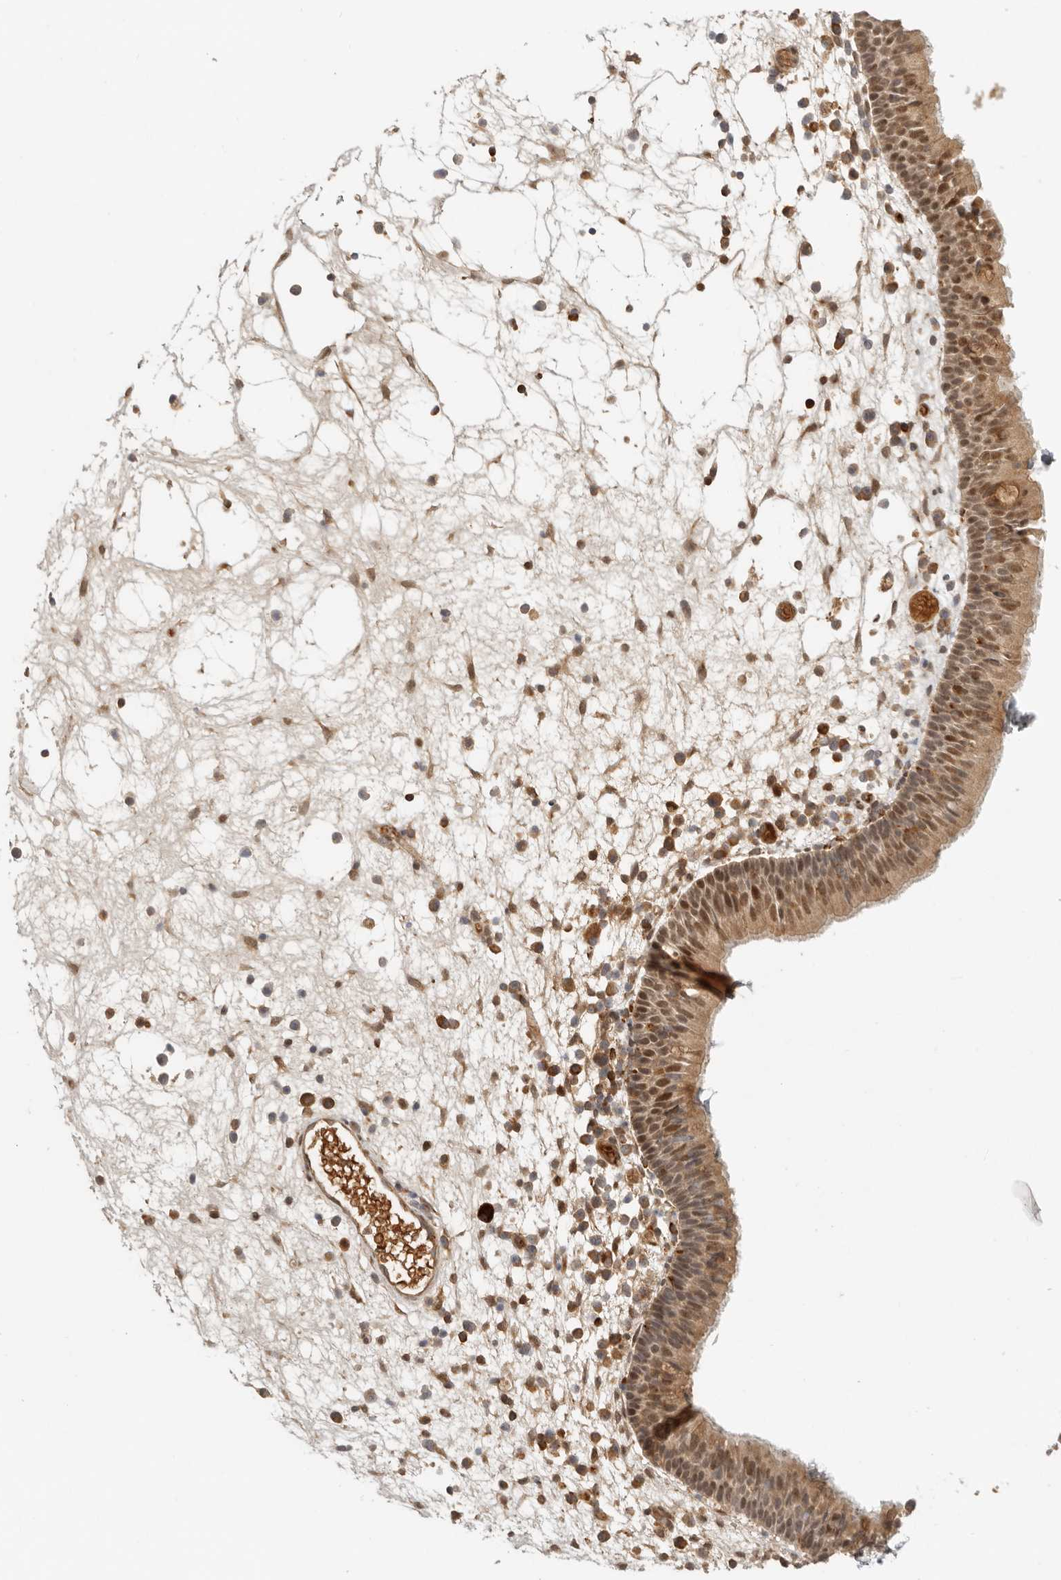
{"staining": {"intensity": "moderate", "quantity": ">75%", "location": "cytoplasmic/membranous,nuclear"}, "tissue": "nasopharynx", "cell_type": "Respiratory epithelial cells", "image_type": "normal", "snomed": [{"axis": "morphology", "description": "Normal tissue, NOS"}, {"axis": "morphology", "description": "Inflammation, NOS"}, {"axis": "morphology", "description": "Malignant melanoma, Metastatic site"}, {"axis": "topography", "description": "Nasopharynx"}], "caption": "Protein analysis of normal nasopharynx demonstrates moderate cytoplasmic/membranous,nuclear positivity in approximately >75% of respiratory epithelial cells. (IHC, brightfield microscopy, high magnification).", "gene": "AHDC1", "patient": {"sex": "male", "age": 70}}